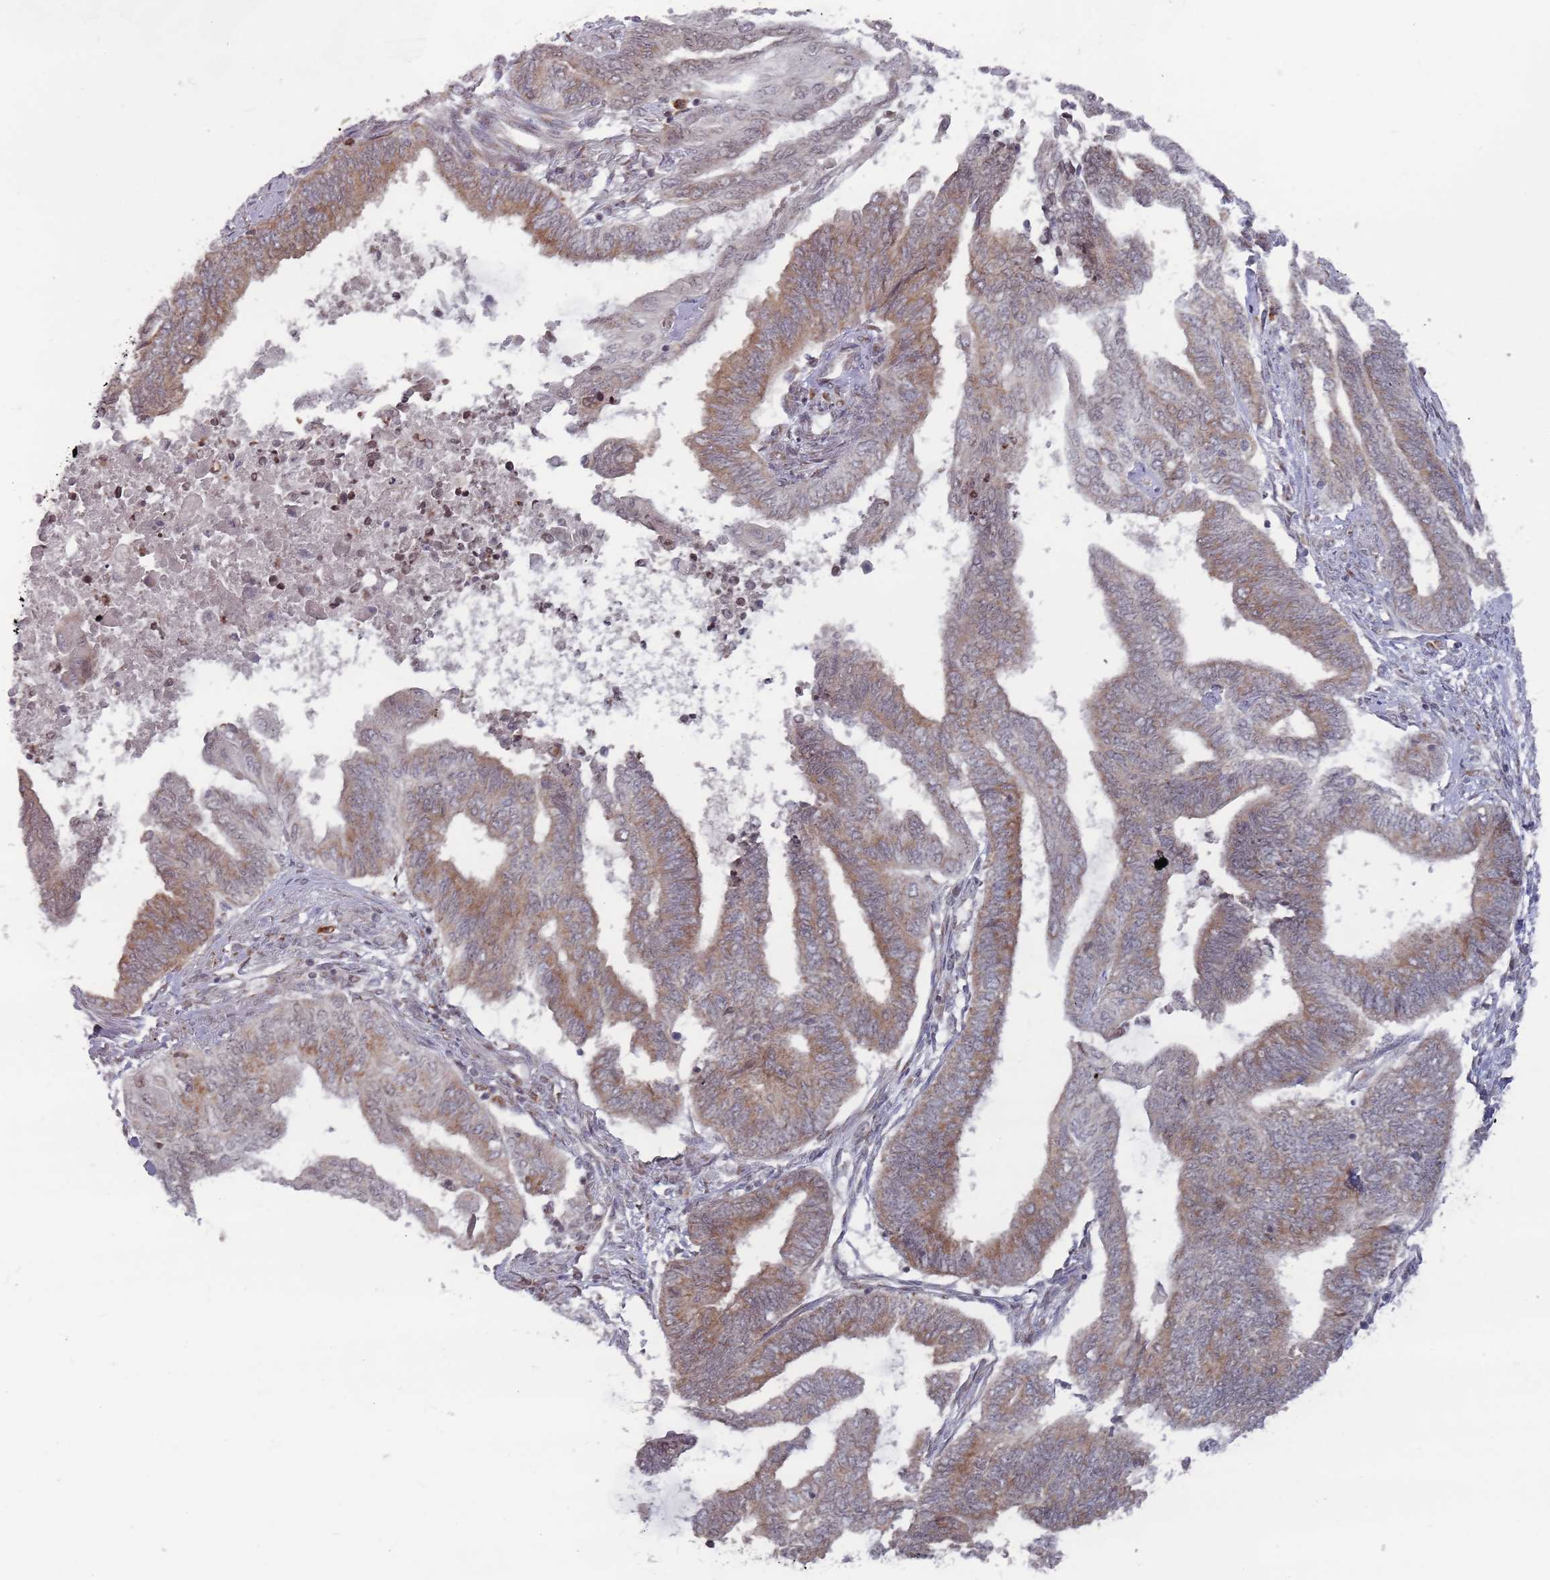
{"staining": {"intensity": "moderate", "quantity": ">75%", "location": "cytoplasmic/membranous"}, "tissue": "endometrial cancer", "cell_type": "Tumor cells", "image_type": "cancer", "snomed": [{"axis": "morphology", "description": "Adenocarcinoma, NOS"}, {"axis": "topography", "description": "Uterus"}, {"axis": "topography", "description": "Endometrium"}], "caption": "A brown stain highlights moderate cytoplasmic/membranous expression of a protein in human endometrial adenocarcinoma tumor cells. The staining is performed using DAB brown chromogen to label protein expression. The nuclei are counter-stained blue using hematoxylin.", "gene": "FMO4", "patient": {"sex": "female", "age": 70}}